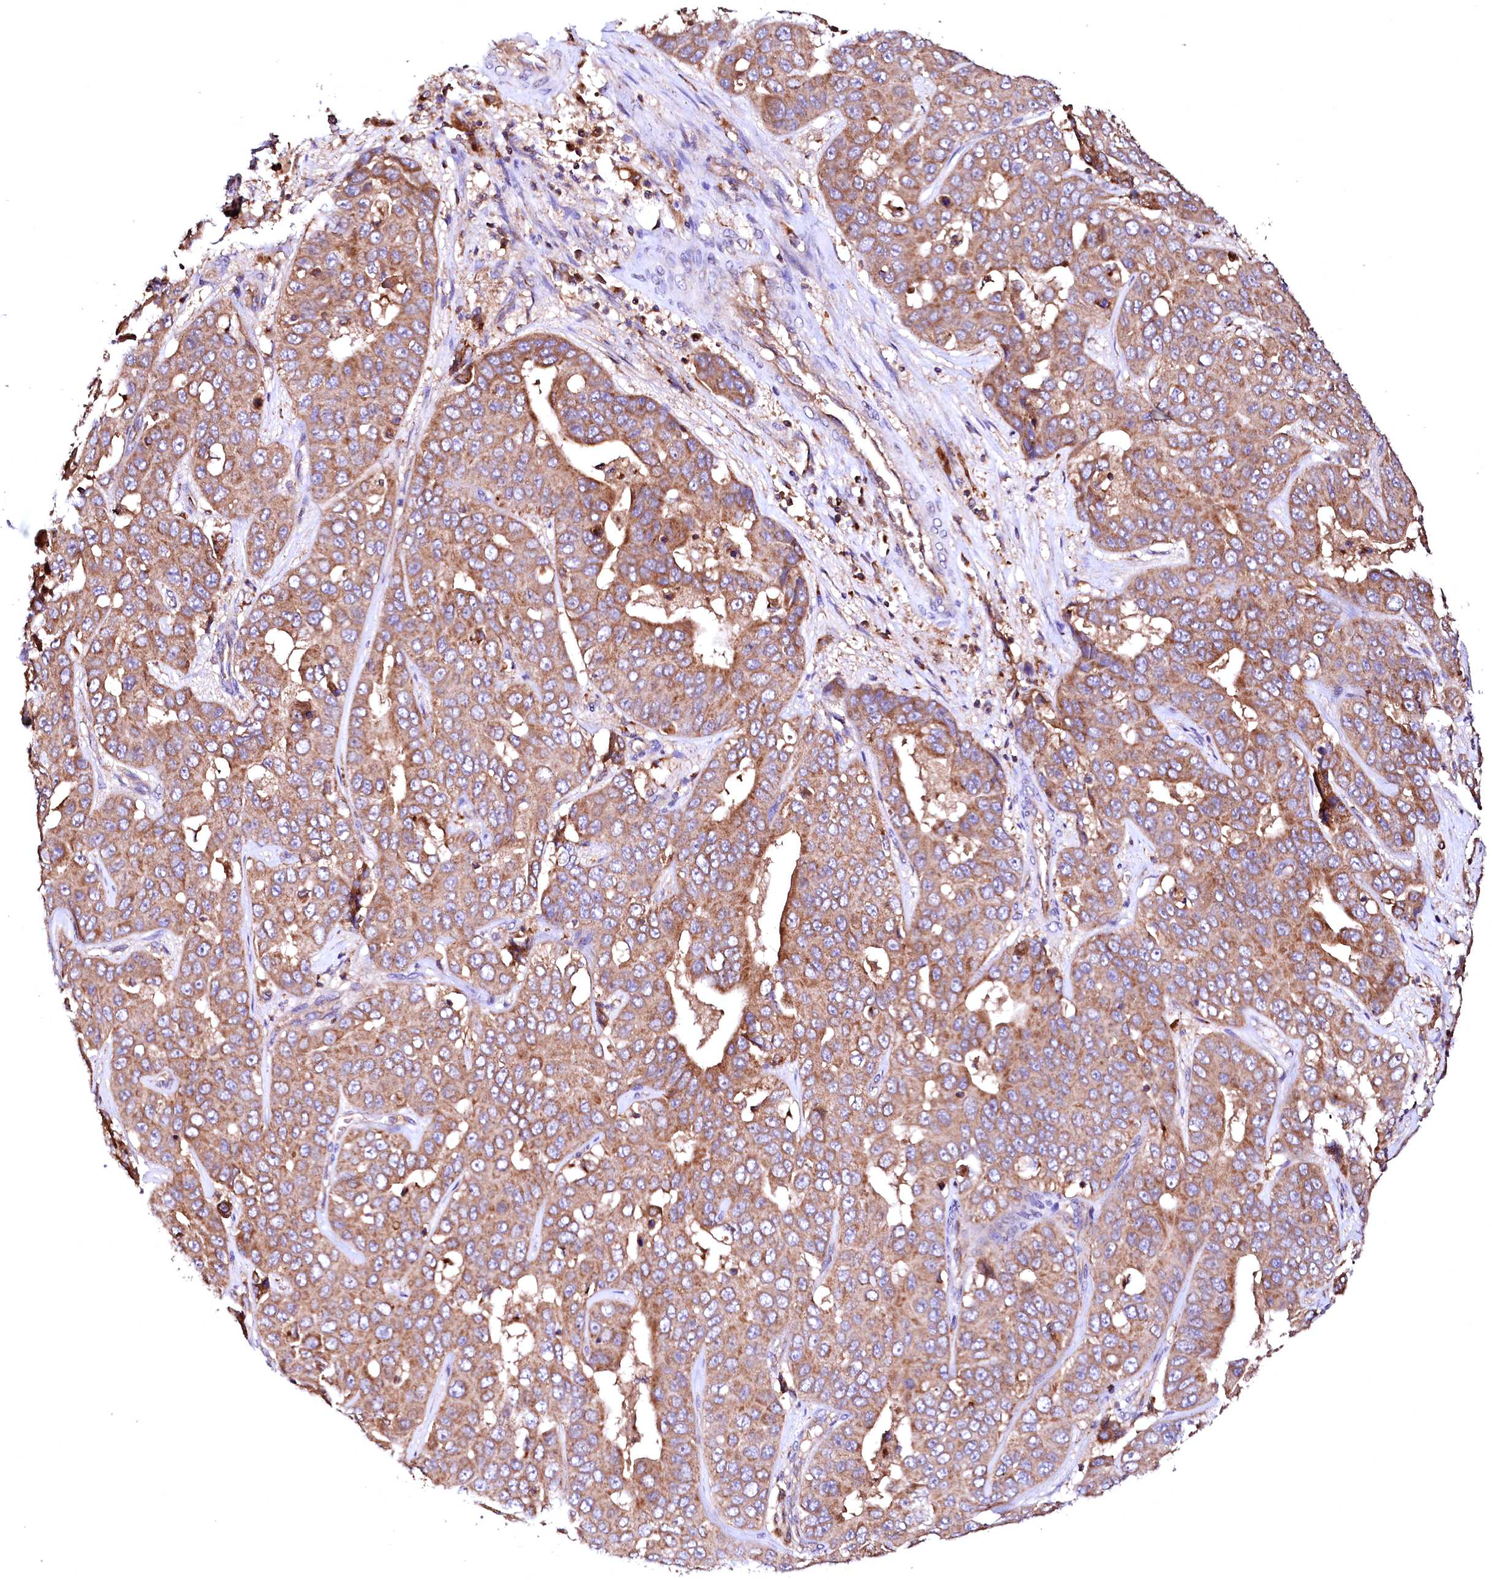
{"staining": {"intensity": "moderate", "quantity": ">75%", "location": "cytoplasmic/membranous"}, "tissue": "liver cancer", "cell_type": "Tumor cells", "image_type": "cancer", "snomed": [{"axis": "morphology", "description": "Cholangiocarcinoma"}, {"axis": "topography", "description": "Liver"}], "caption": "Immunohistochemical staining of liver cancer (cholangiocarcinoma) demonstrates medium levels of moderate cytoplasmic/membranous expression in about >75% of tumor cells. The staining was performed using DAB, with brown indicating positive protein expression. Nuclei are stained blue with hematoxylin.", "gene": "ST3GAL1", "patient": {"sex": "female", "age": 52}}